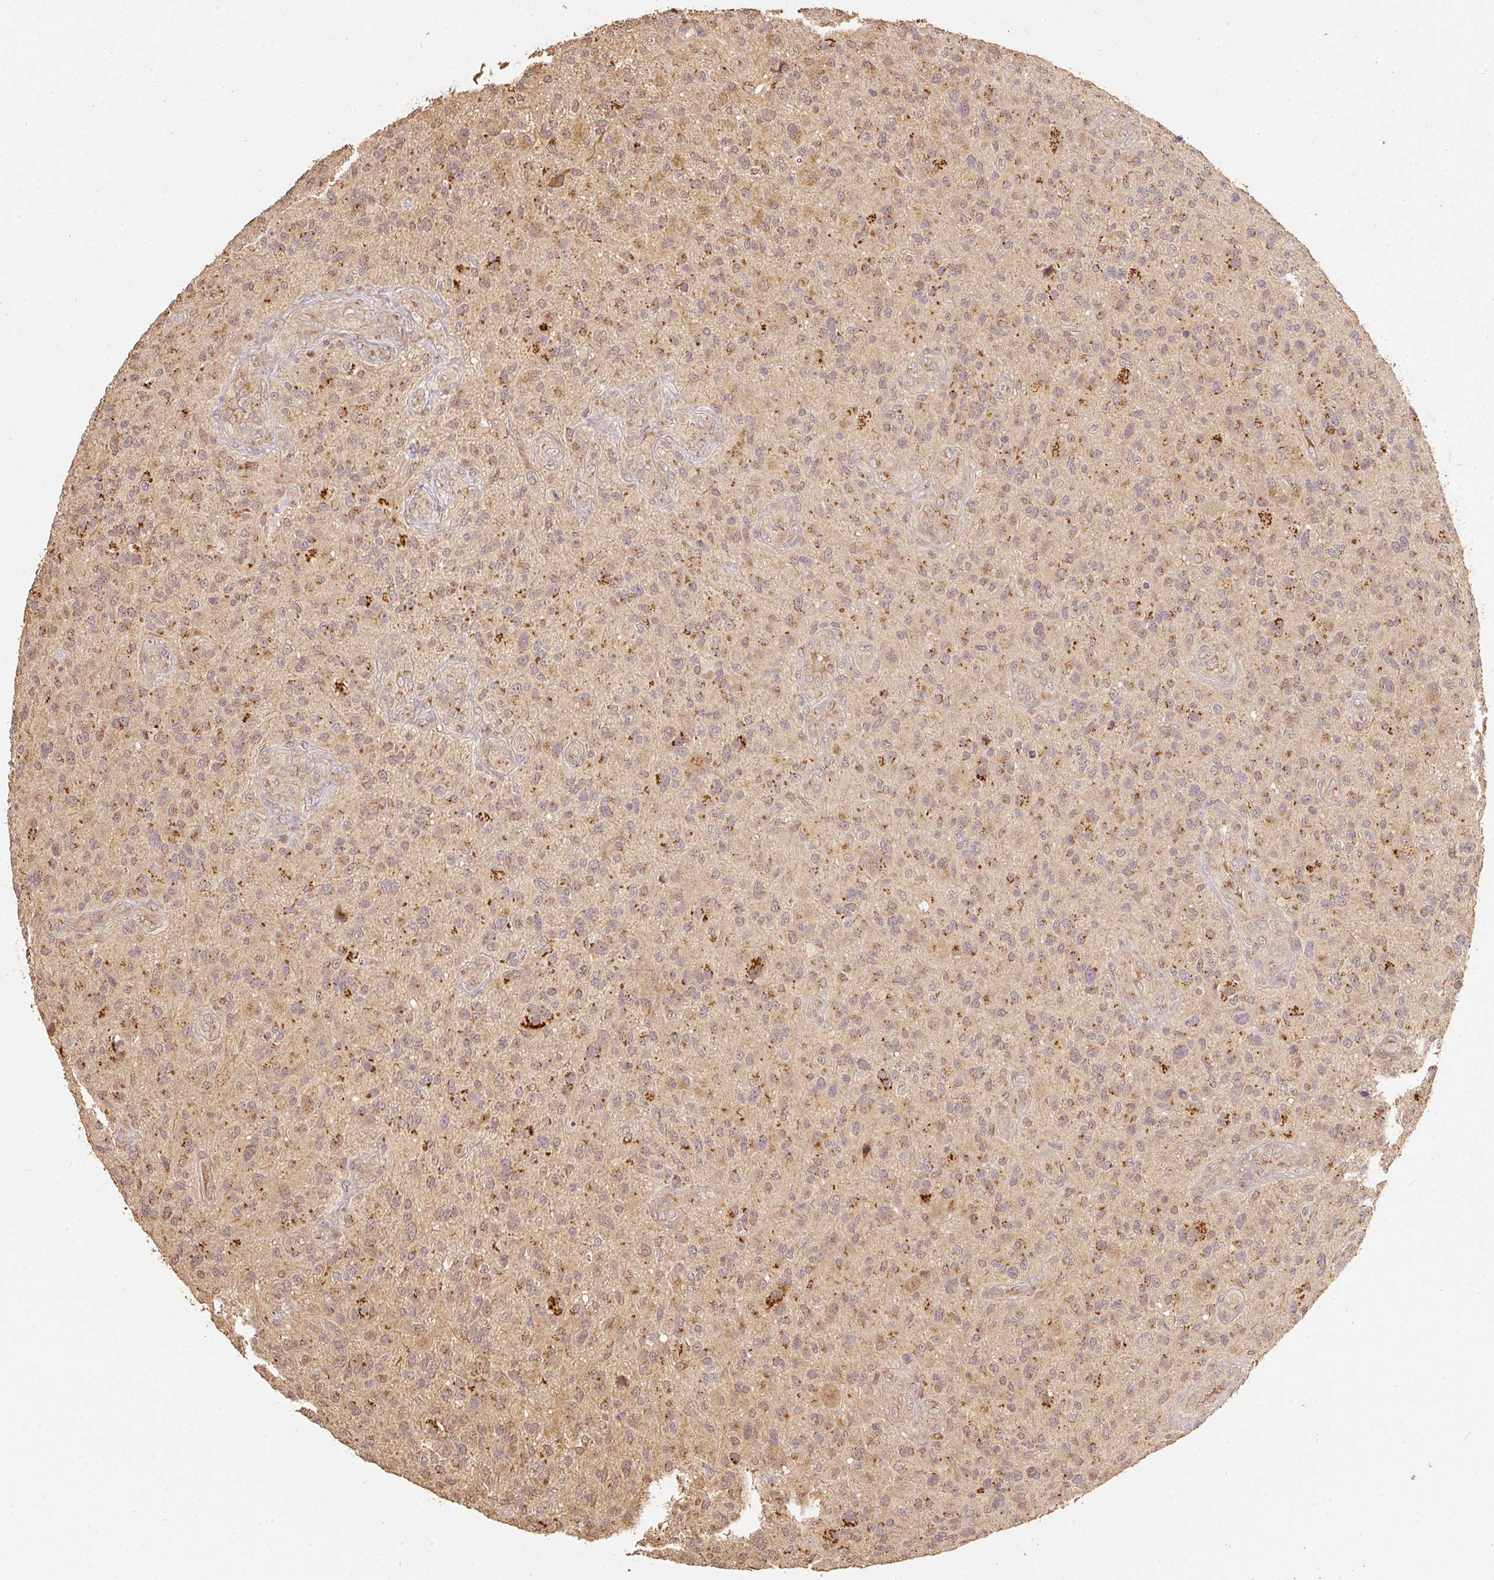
{"staining": {"intensity": "moderate", "quantity": ">75%", "location": "cytoplasmic/membranous"}, "tissue": "glioma", "cell_type": "Tumor cells", "image_type": "cancer", "snomed": [{"axis": "morphology", "description": "Glioma, malignant, High grade"}, {"axis": "topography", "description": "Brain"}], "caption": "Immunohistochemical staining of human glioma shows medium levels of moderate cytoplasmic/membranous protein positivity in about >75% of tumor cells.", "gene": "FUT8", "patient": {"sex": "male", "age": 47}}